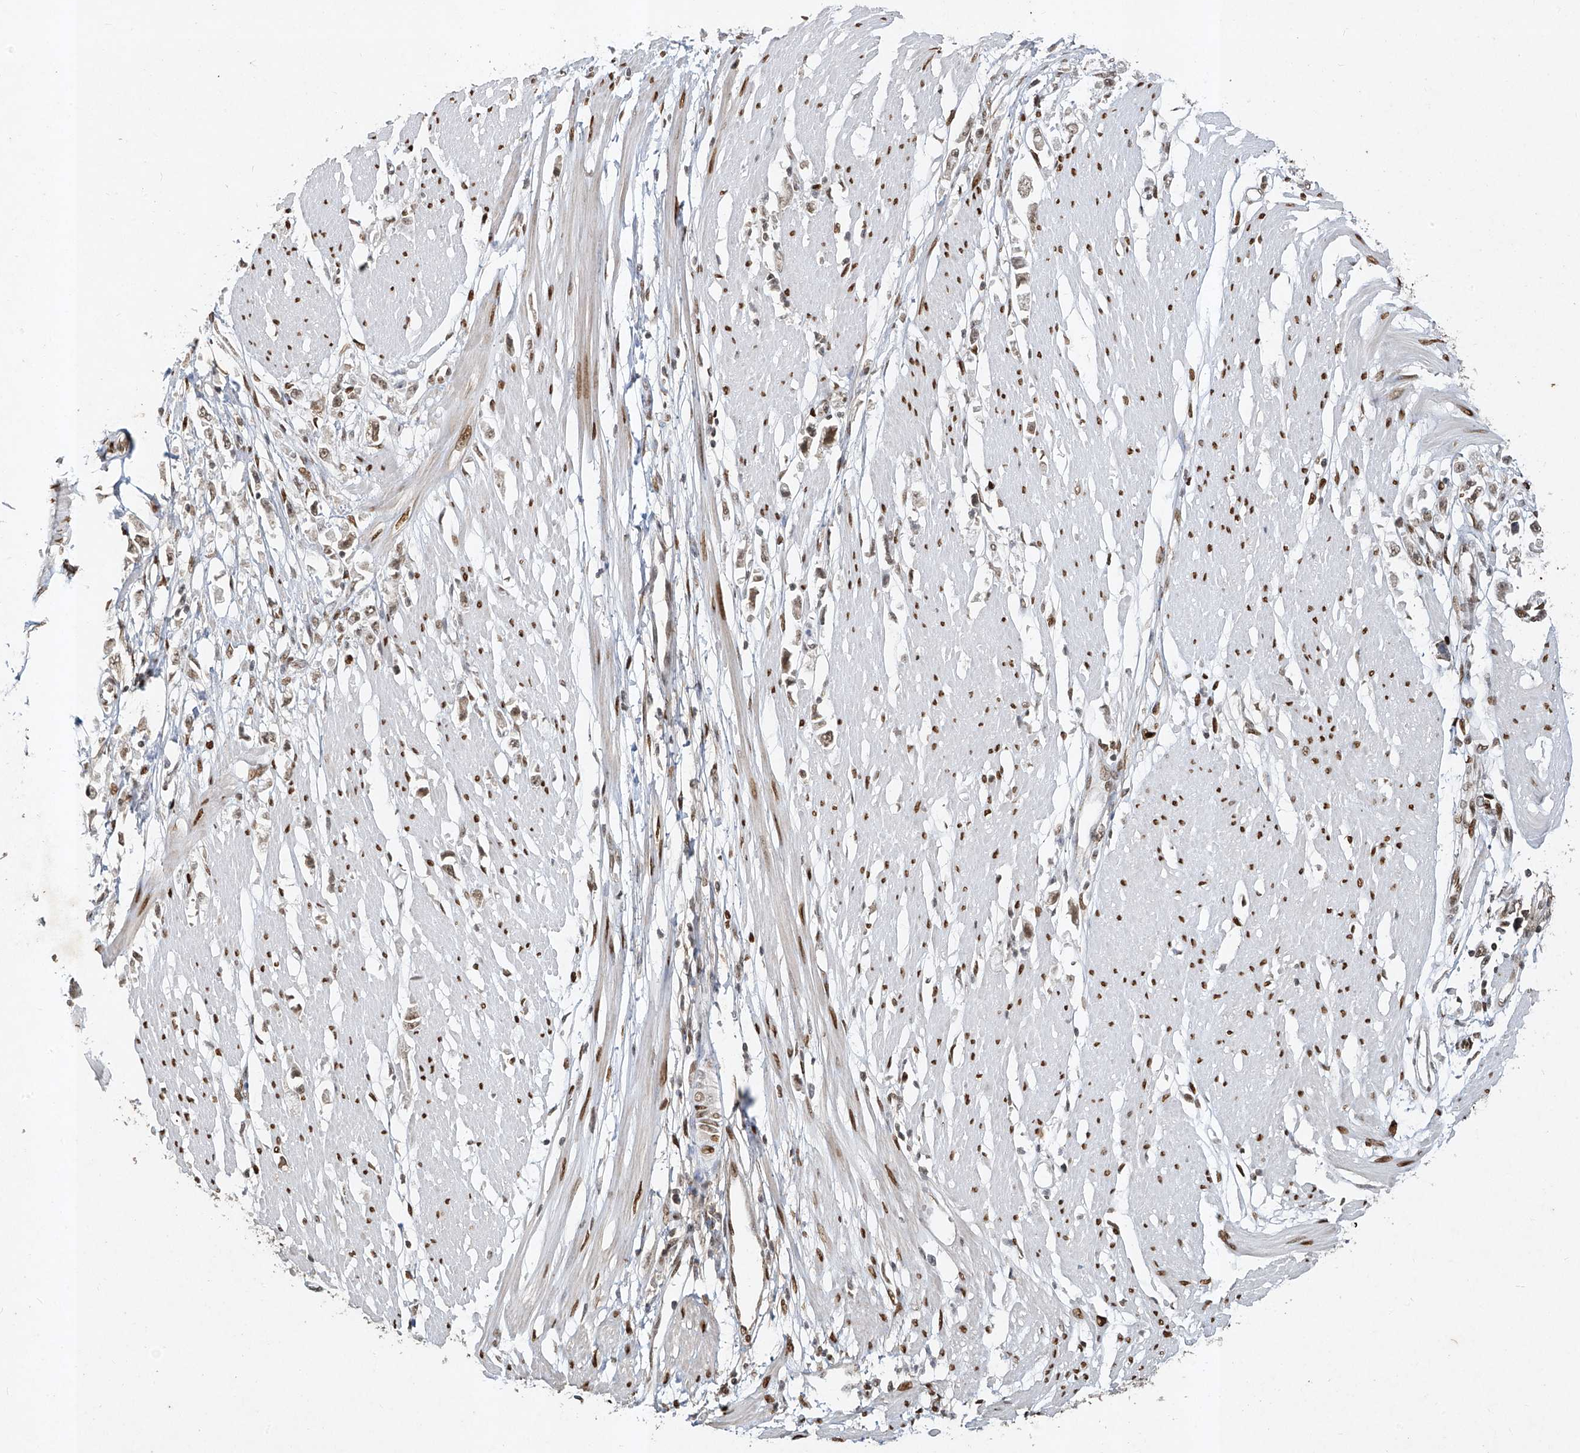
{"staining": {"intensity": "moderate", "quantity": "25%-75%", "location": "nuclear"}, "tissue": "stomach cancer", "cell_type": "Tumor cells", "image_type": "cancer", "snomed": [{"axis": "morphology", "description": "Adenocarcinoma, NOS"}, {"axis": "topography", "description": "Stomach"}], "caption": "IHC (DAB) staining of stomach adenocarcinoma displays moderate nuclear protein staining in about 25%-75% of tumor cells.", "gene": "ATRIP", "patient": {"sex": "female", "age": 59}}